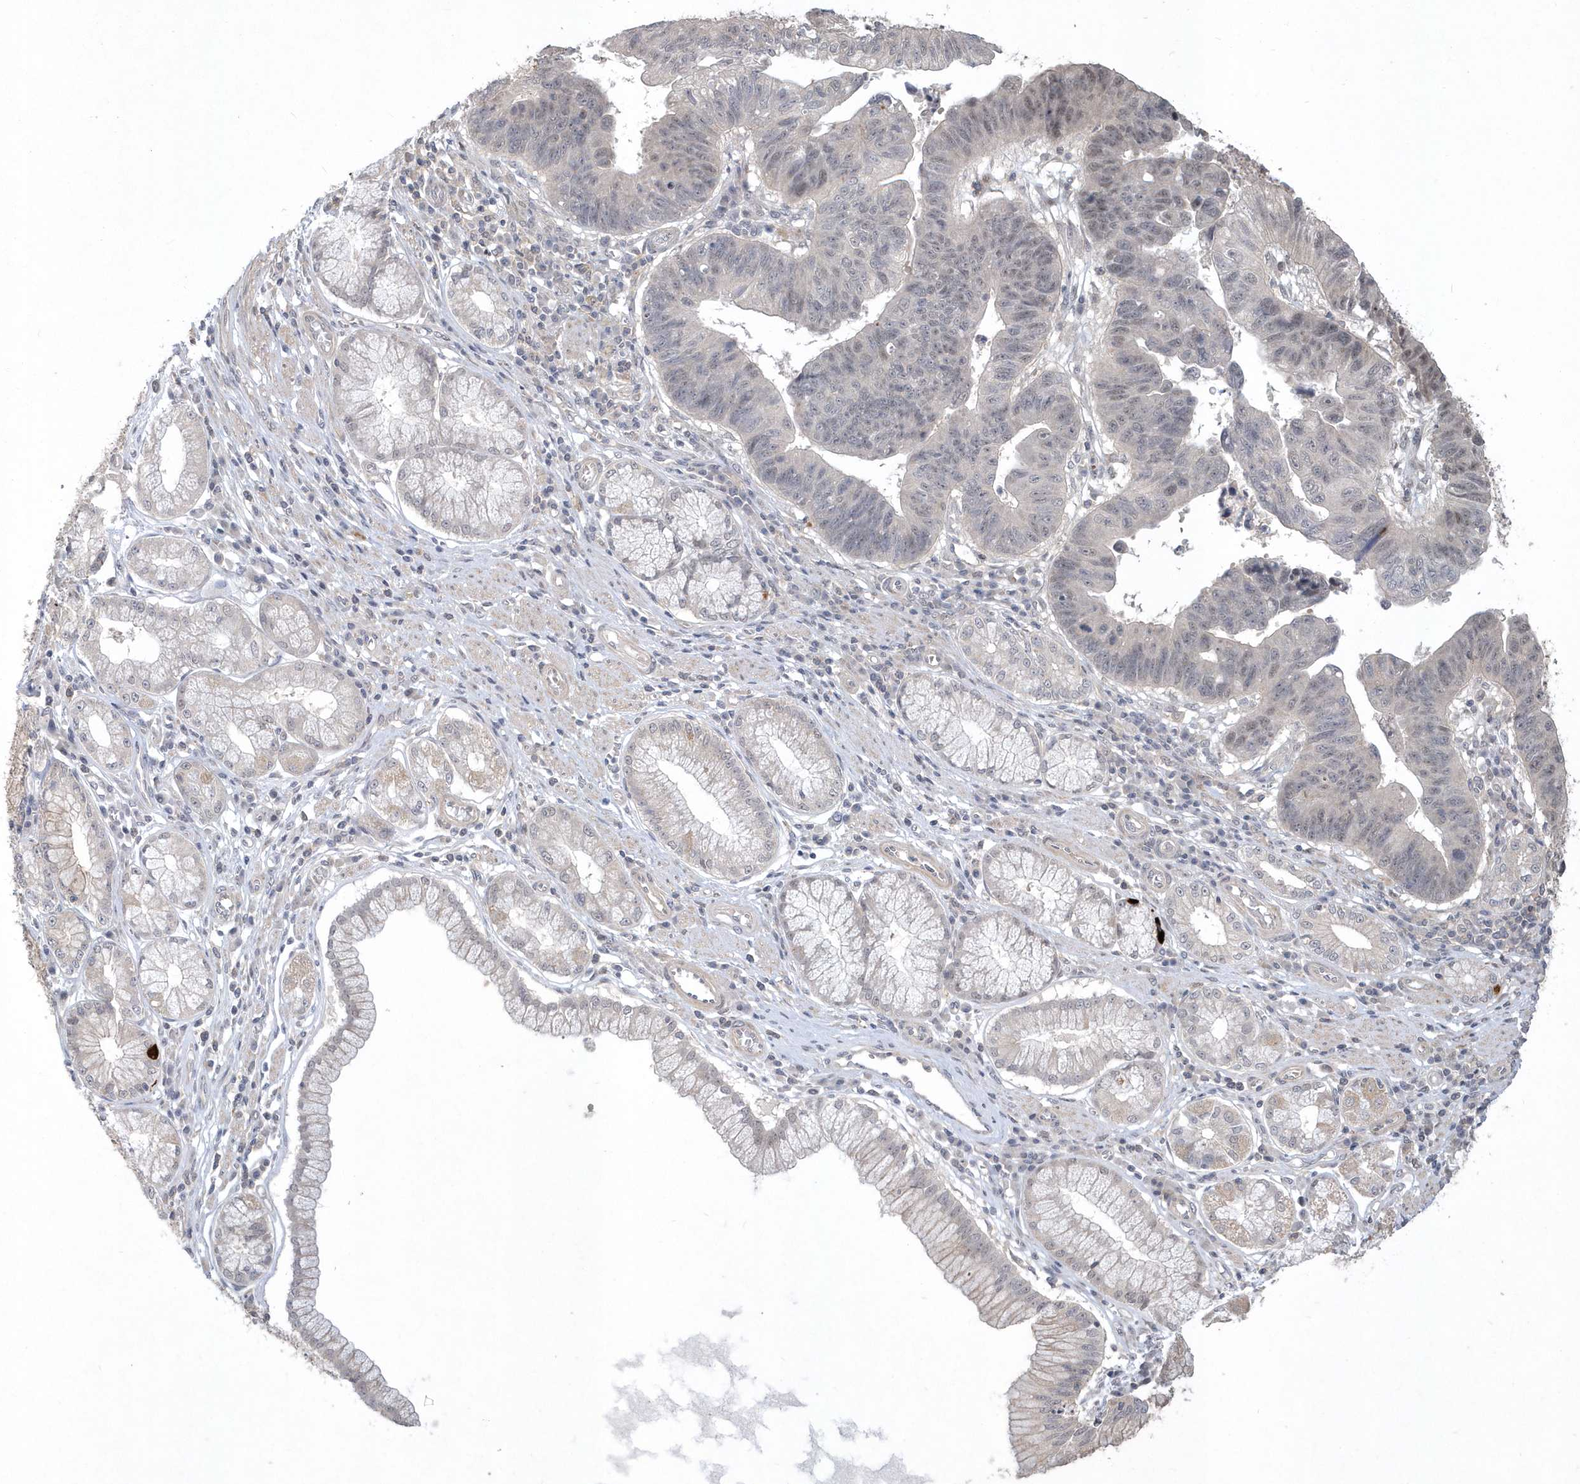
{"staining": {"intensity": "weak", "quantity": "<25%", "location": "nuclear"}, "tissue": "stomach cancer", "cell_type": "Tumor cells", "image_type": "cancer", "snomed": [{"axis": "morphology", "description": "Adenocarcinoma, NOS"}, {"axis": "topography", "description": "Stomach"}], "caption": "Adenocarcinoma (stomach) was stained to show a protein in brown. There is no significant expression in tumor cells. The staining is performed using DAB brown chromogen with nuclei counter-stained in using hematoxylin.", "gene": "TSPEAR", "patient": {"sex": "male", "age": 59}}